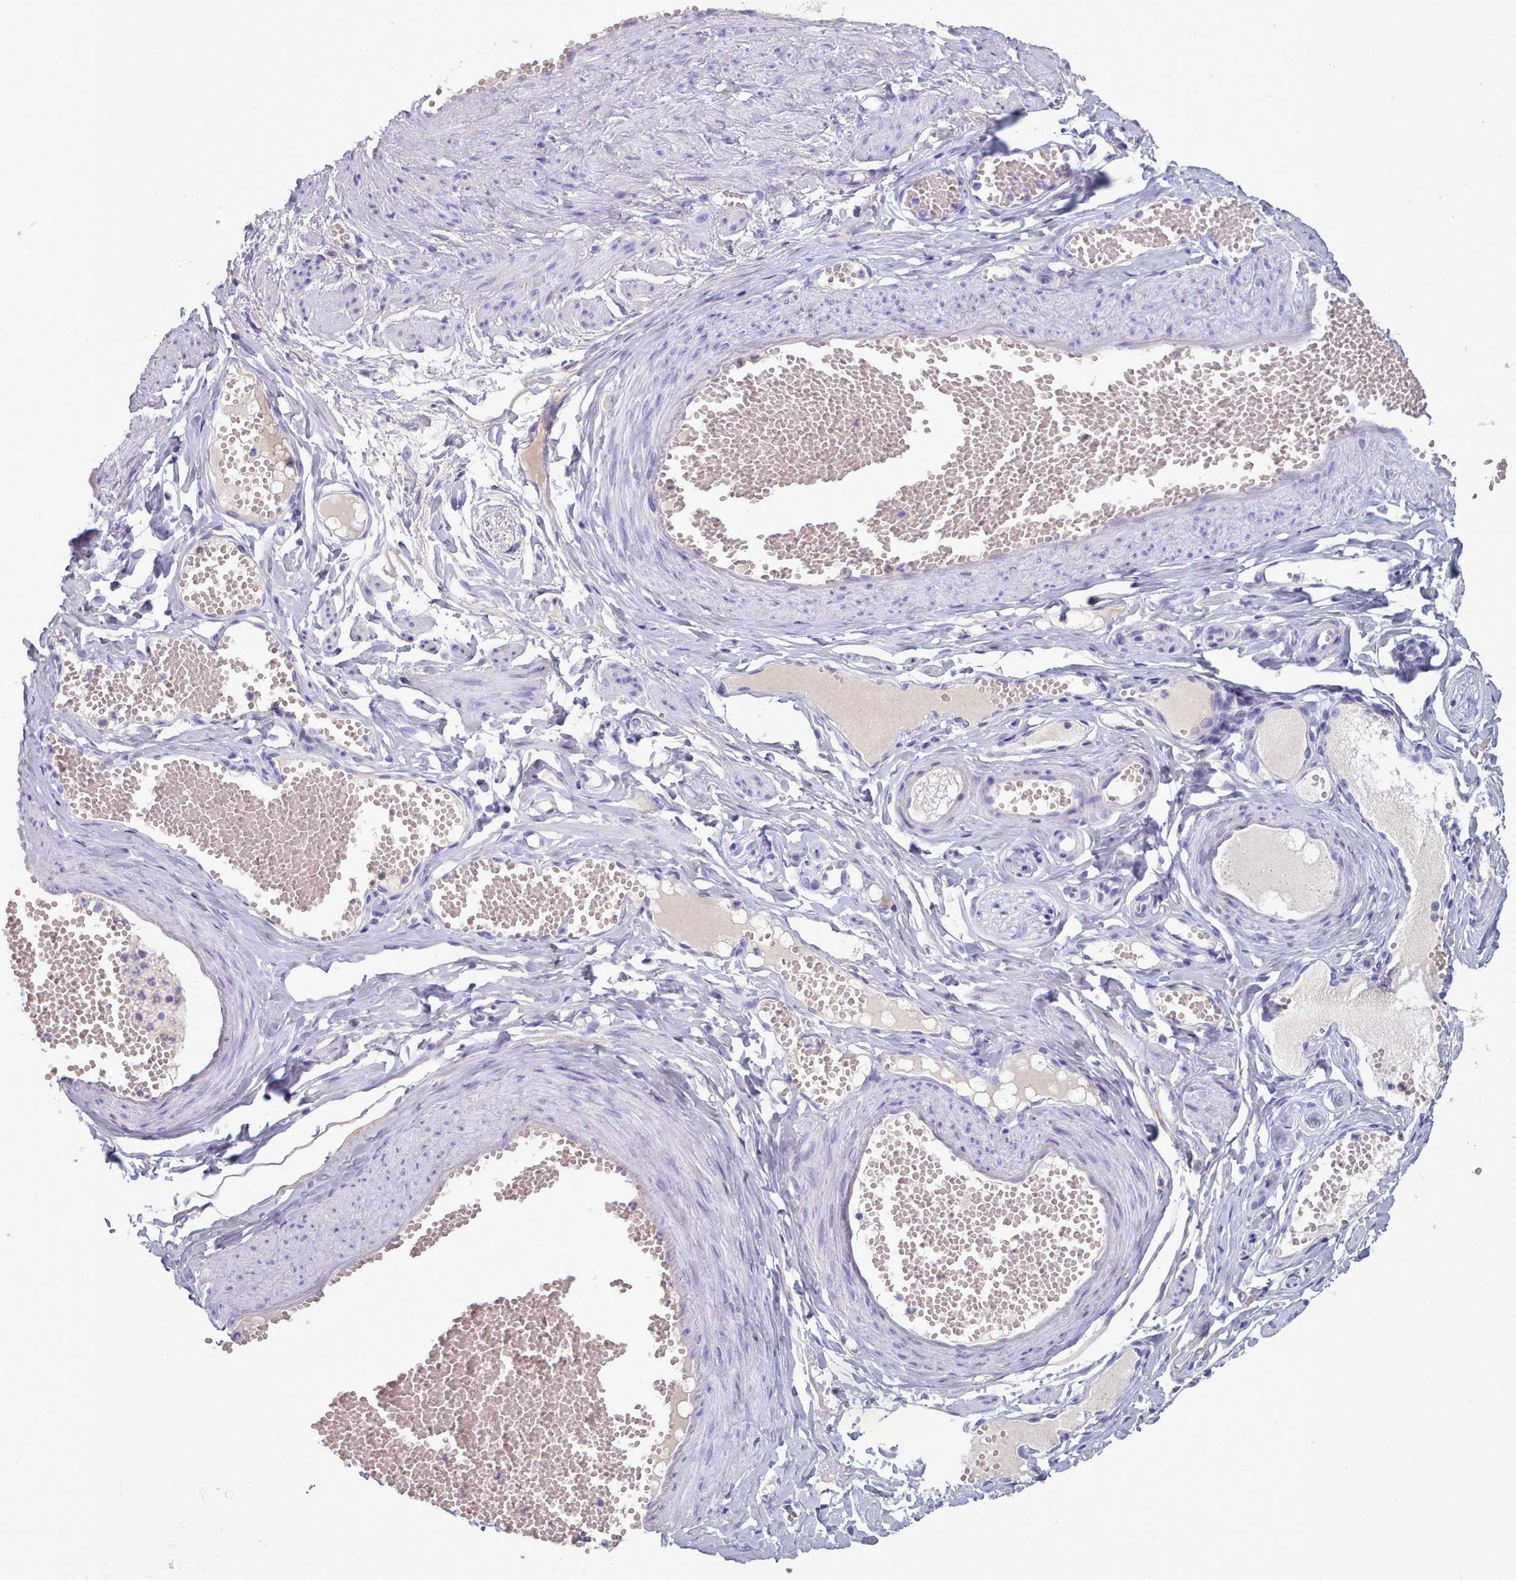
{"staining": {"intensity": "negative", "quantity": "none", "location": "none"}, "tissue": "soft tissue", "cell_type": "Fibroblasts", "image_type": "normal", "snomed": [{"axis": "morphology", "description": "Normal tissue, NOS"}, {"axis": "topography", "description": "Smooth muscle"}, {"axis": "topography", "description": "Peripheral nerve tissue"}], "caption": "Protein analysis of unremarkable soft tissue displays no significant expression in fibroblasts.", "gene": "ZNF43", "patient": {"sex": "female", "age": 39}}